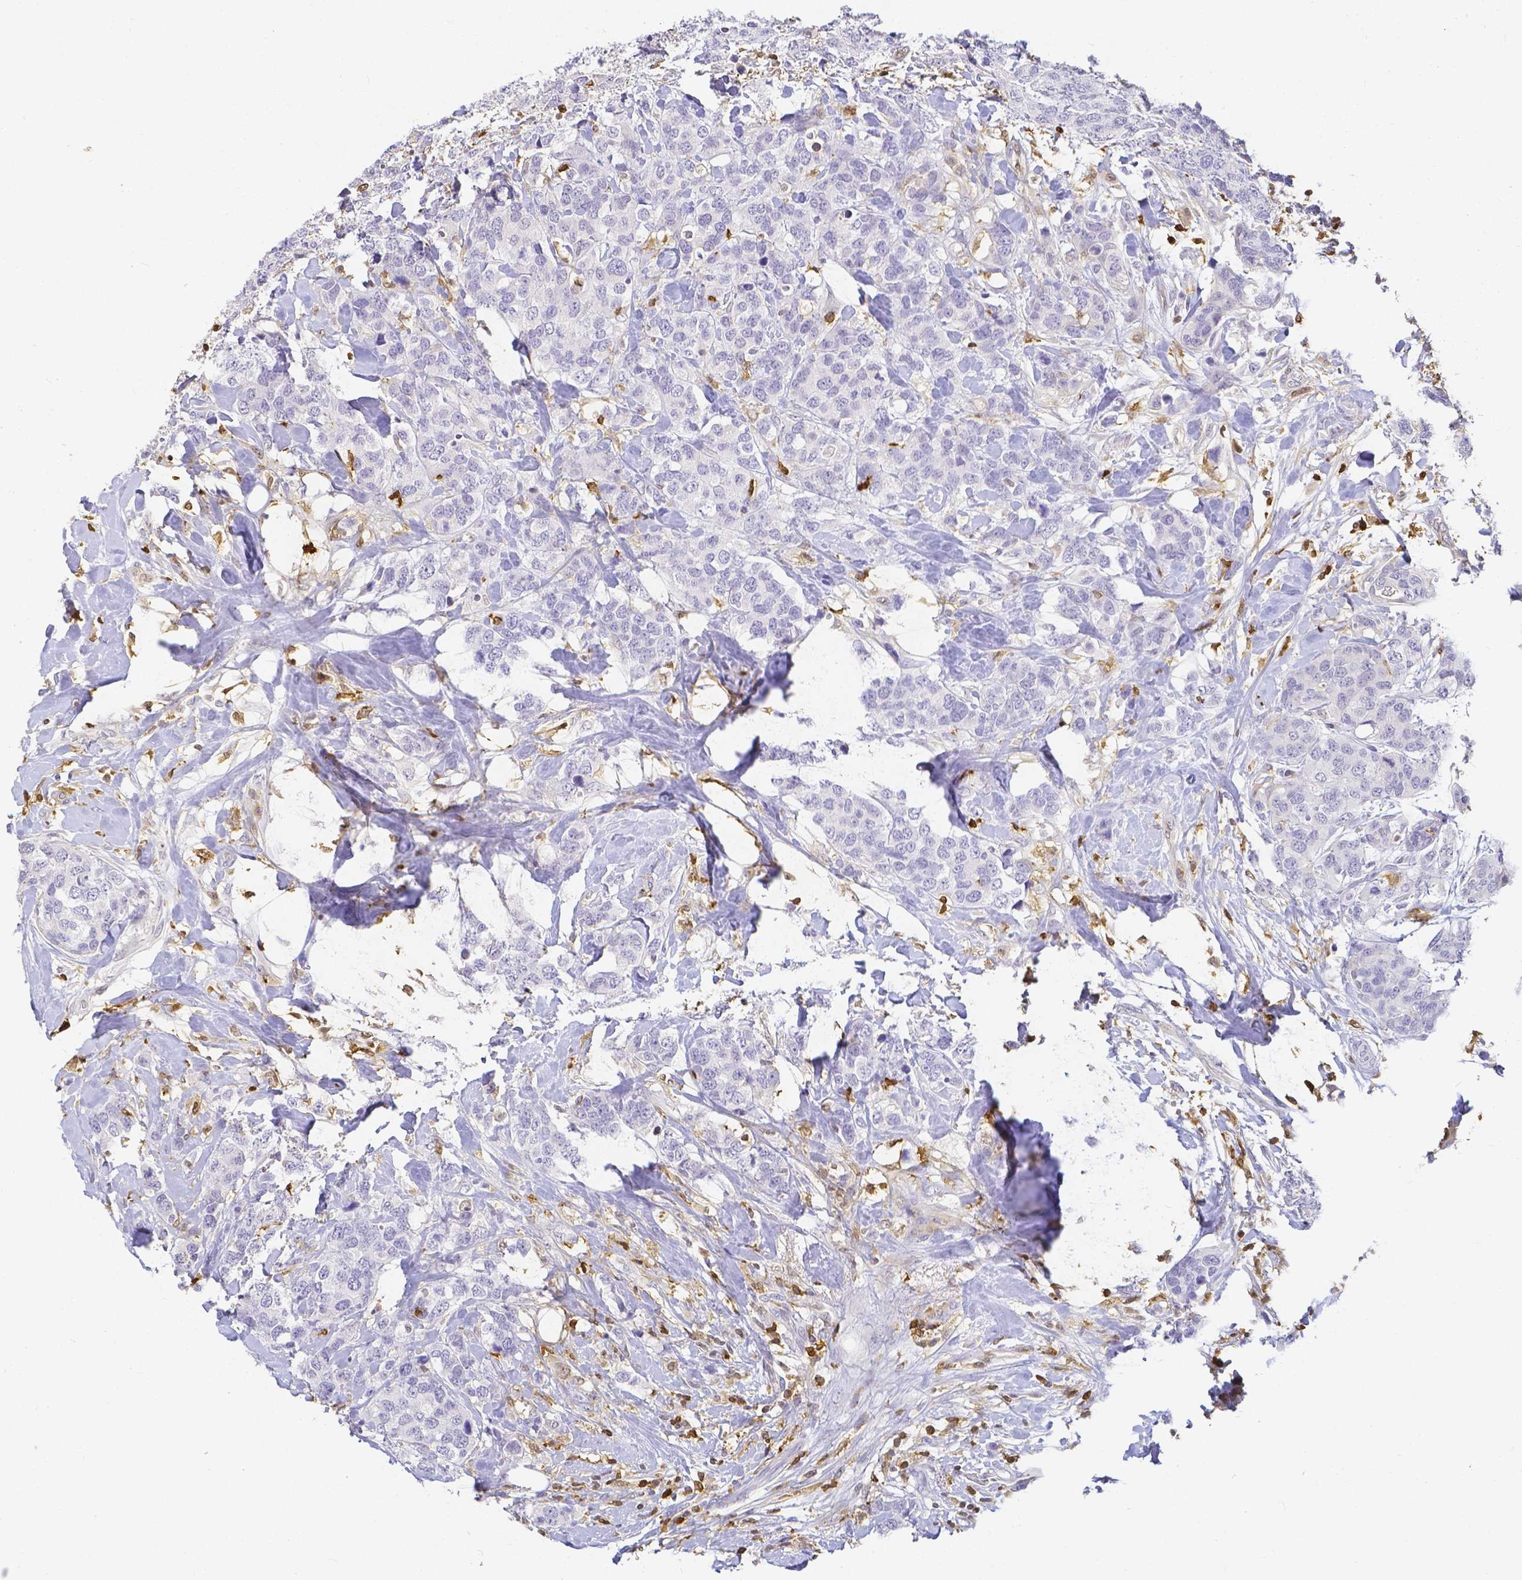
{"staining": {"intensity": "negative", "quantity": "none", "location": "none"}, "tissue": "breast cancer", "cell_type": "Tumor cells", "image_type": "cancer", "snomed": [{"axis": "morphology", "description": "Lobular carcinoma"}, {"axis": "topography", "description": "Breast"}], "caption": "Tumor cells are negative for protein expression in human breast cancer (lobular carcinoma).", "gene": "COTL1", "patient": {"sex": "female", "age": 59}}